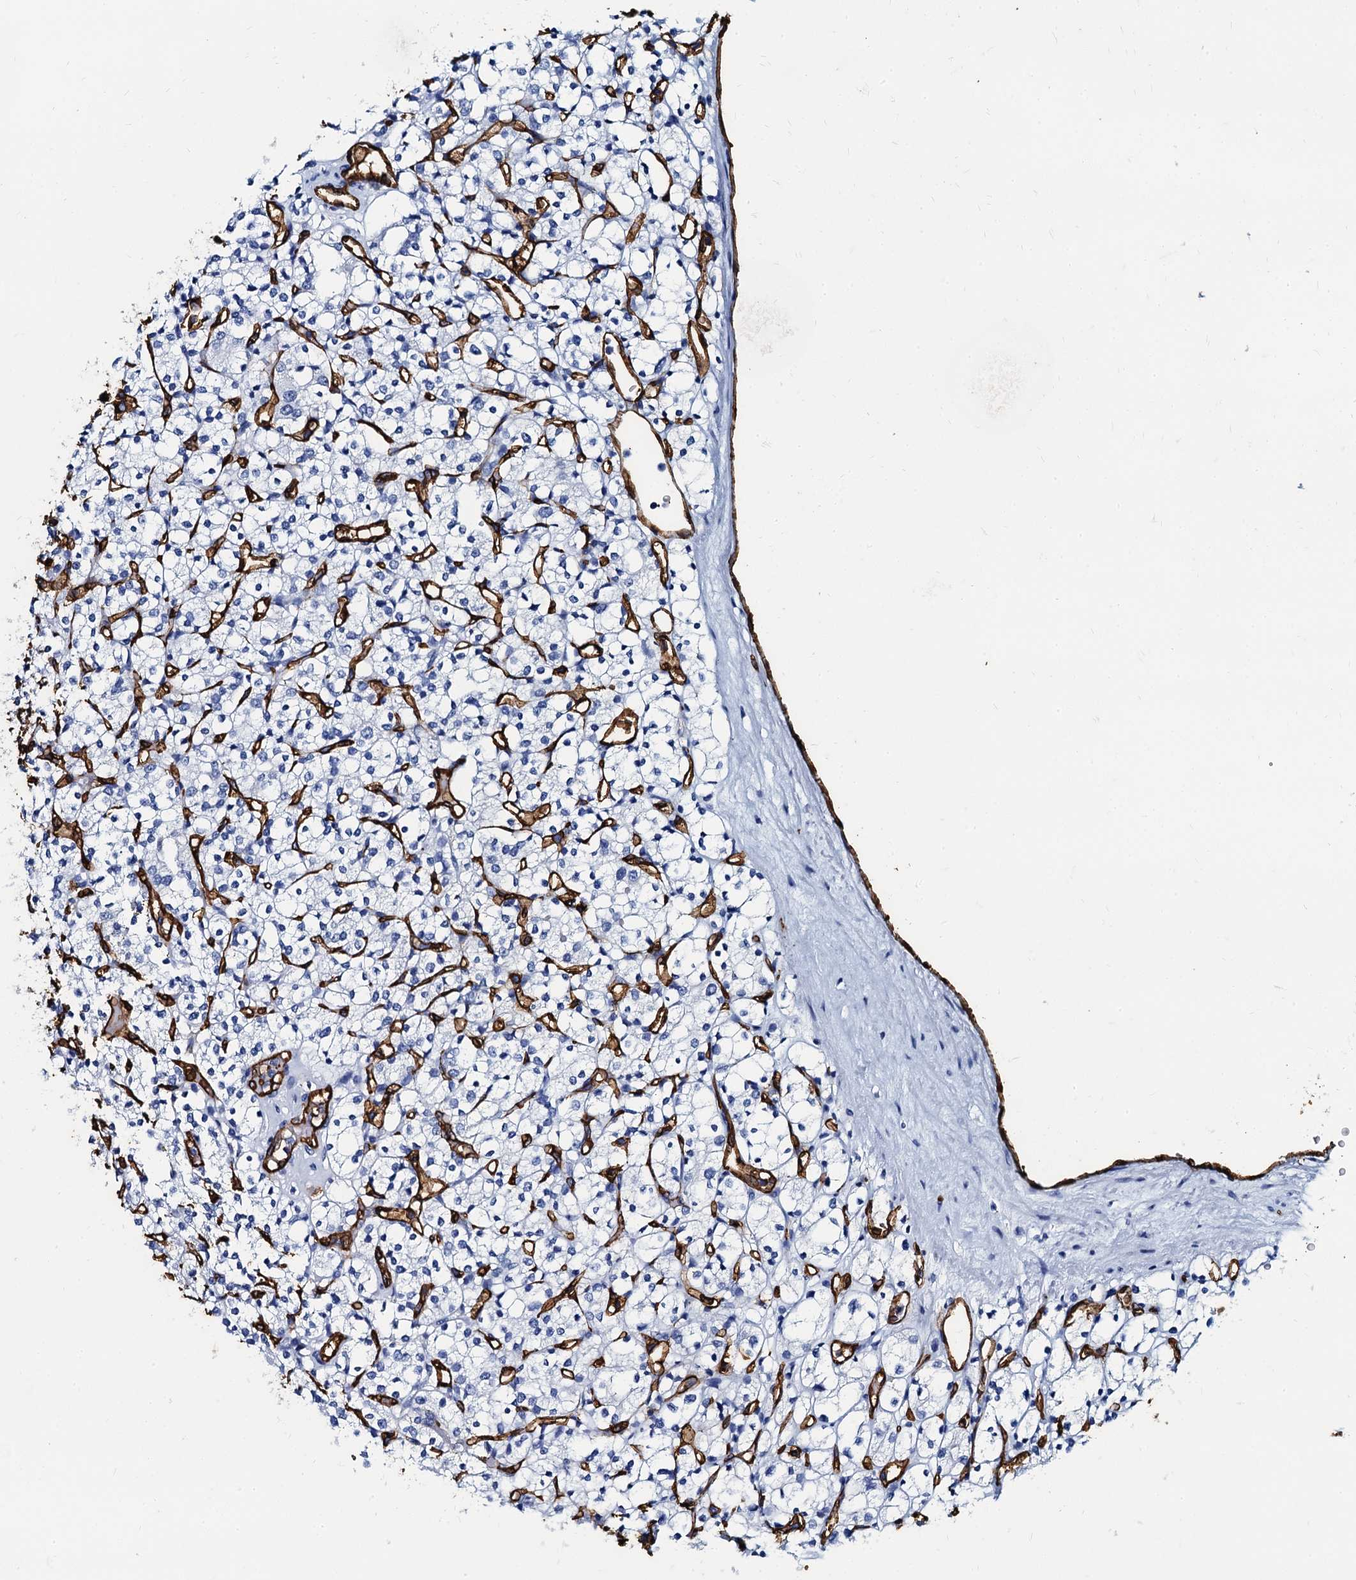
{"staining": {"intensity": "negative", "quantity": "none", "location": "none"}, "tissue": "renal cancer", "cell_type": "Tumor cells", "image_type": "cancer", "snomed": [{"axis": "morphology", "description": "Adenocarcinoma, NOS"}, {"axis": "topography", "description": "Kidney"}], "caption": "The immunohistochemistry image has no significant positivity in tumor cells of renal adenocarcinoma tissue. The staining was performed using DAB (3,3'-diaminobenzidine) to visualize the protein expression in brown, while the nuclei were stained in blue with hematoxylin (Magnification: 20x).", "gene": "CAVIN2", "patient": {"sex": "male", "age": 77}}